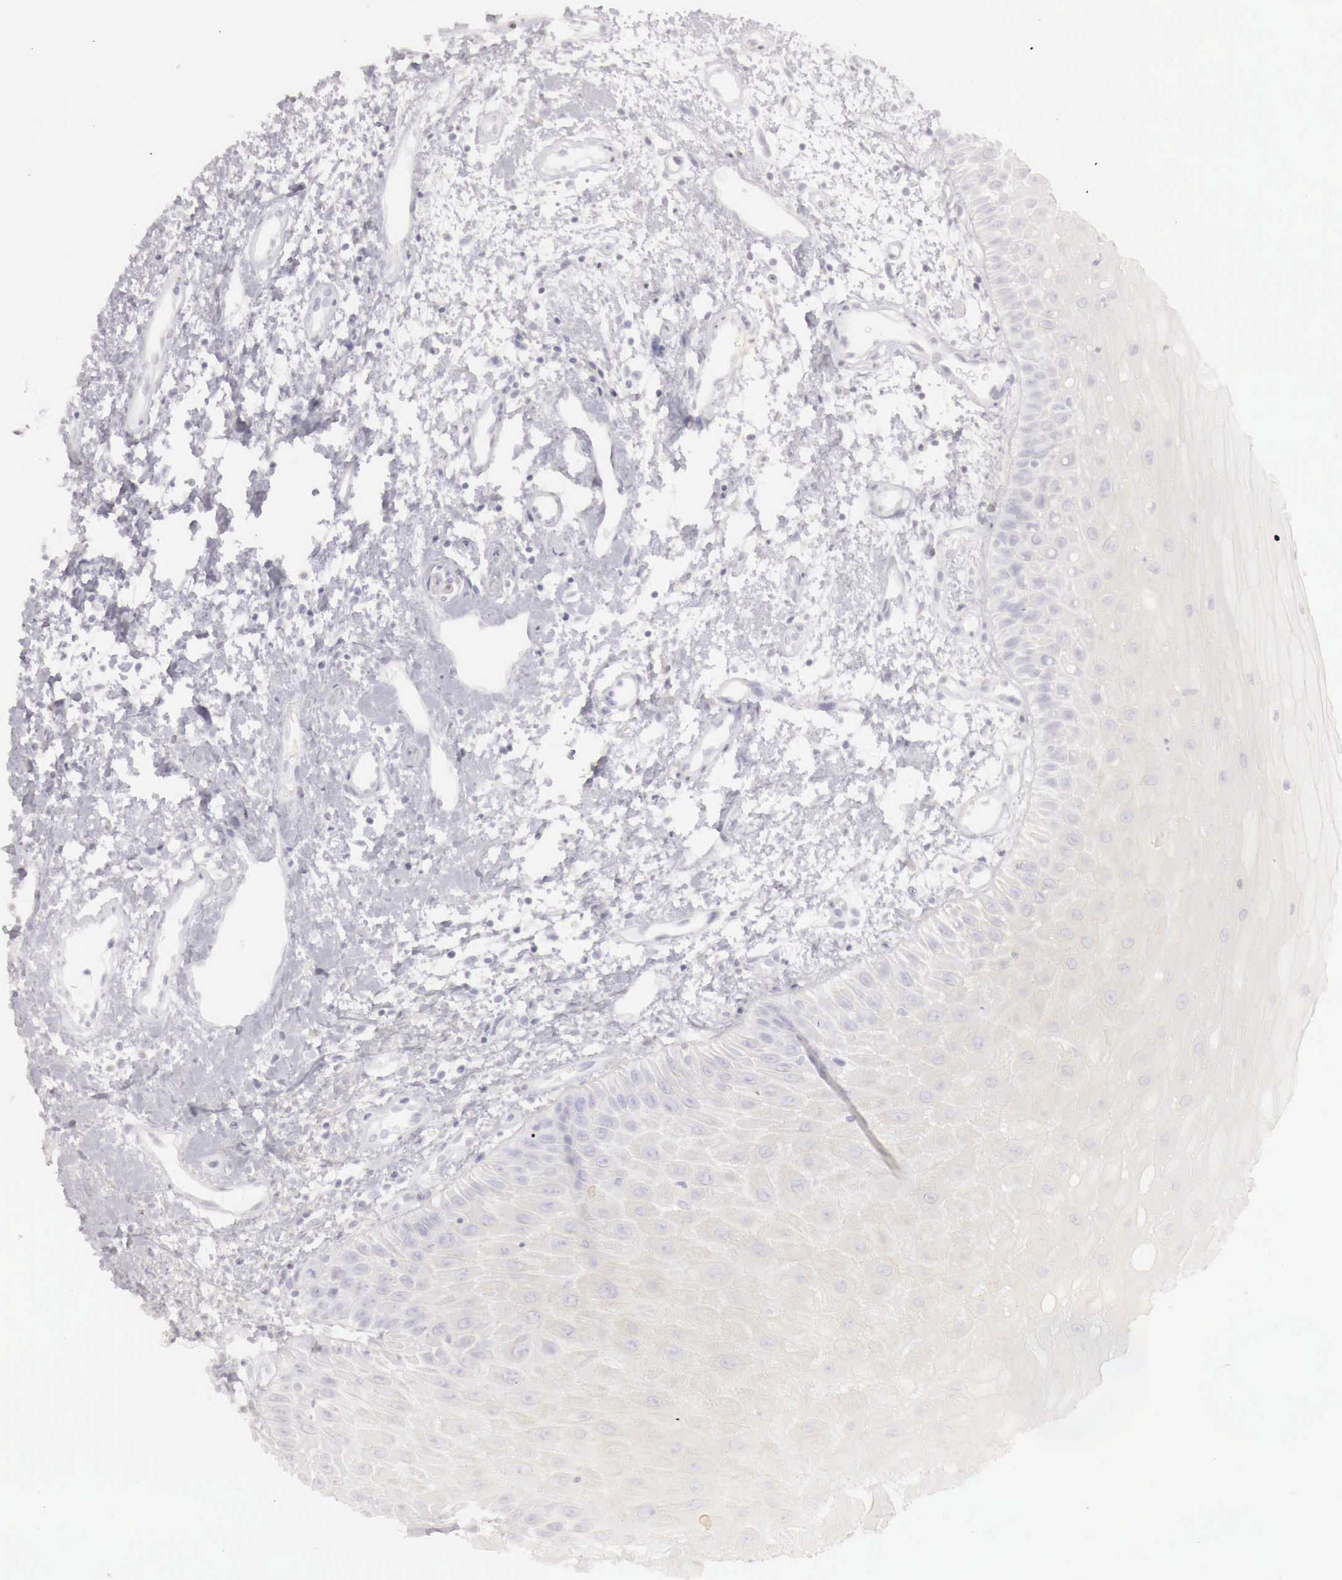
{"staining": {"intensity": "negative", "quantity": "none", "location": "none"}, "tissue": "oral mucosa", "cell_type": "Squamous epithelial cells", "image_type": "normal", "snomed": [{"axis": "morphology", "description": "Normal tissue, NOS"}, {"axis": "topography", "description": "Oral tissue"}], "caption": "Immunohistochemistry (IHC) photomicrograph of unremarkable oral mucosa: oral mucosa stained with DAB (3,3'-diaminobenzidine) demonstrates no significant protein expression in squamous epithelial cells. The staining is performed using DAB (3,3'-diaminobenzidine) brown chromogen with nuclei counter-stained in using hematoxylin.", "gene": "RENBP", "patient": {"sex": "male", "age": 54}}